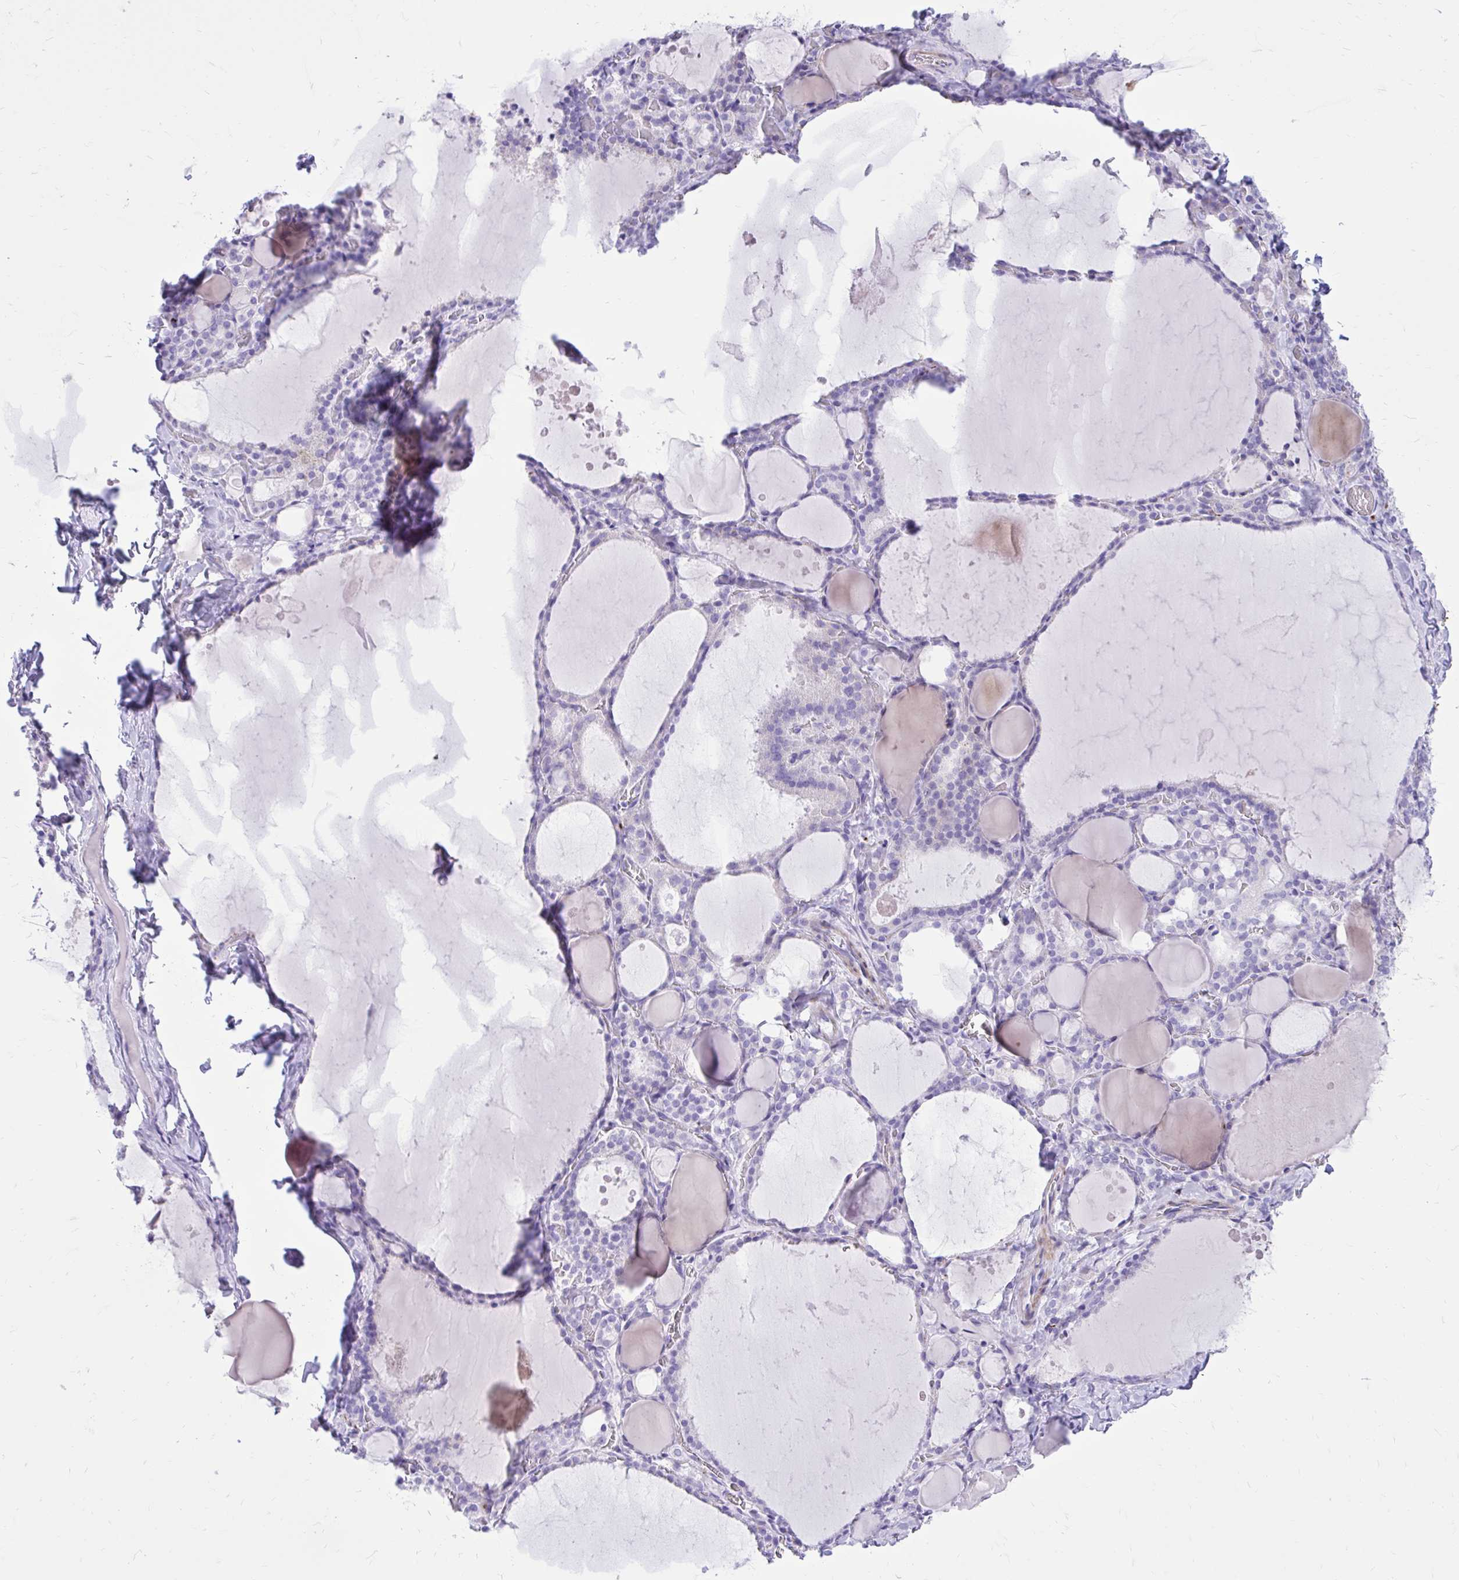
{"staining": {"intensity": "negative", "quantity": "none", "location": "none"}, "tissue": "thyroid gland", "cell_type": "Glandular cells", "image_type": "normal", "snomed": [{"axis": "morphology", "description": "Normal tissue, NOS"}, {"axis": "topography", "description": "Thyroid gland"}], "caption": "Immunohistochemical staining of normal human thyroid gland exhibits no significant staining in glandular cells. (DAB immunohistochemistry visualized using brightfield microscopy, high magnification).", "gene": "ANKDD1B", "patient": {"sex": "male", "age": 56}}